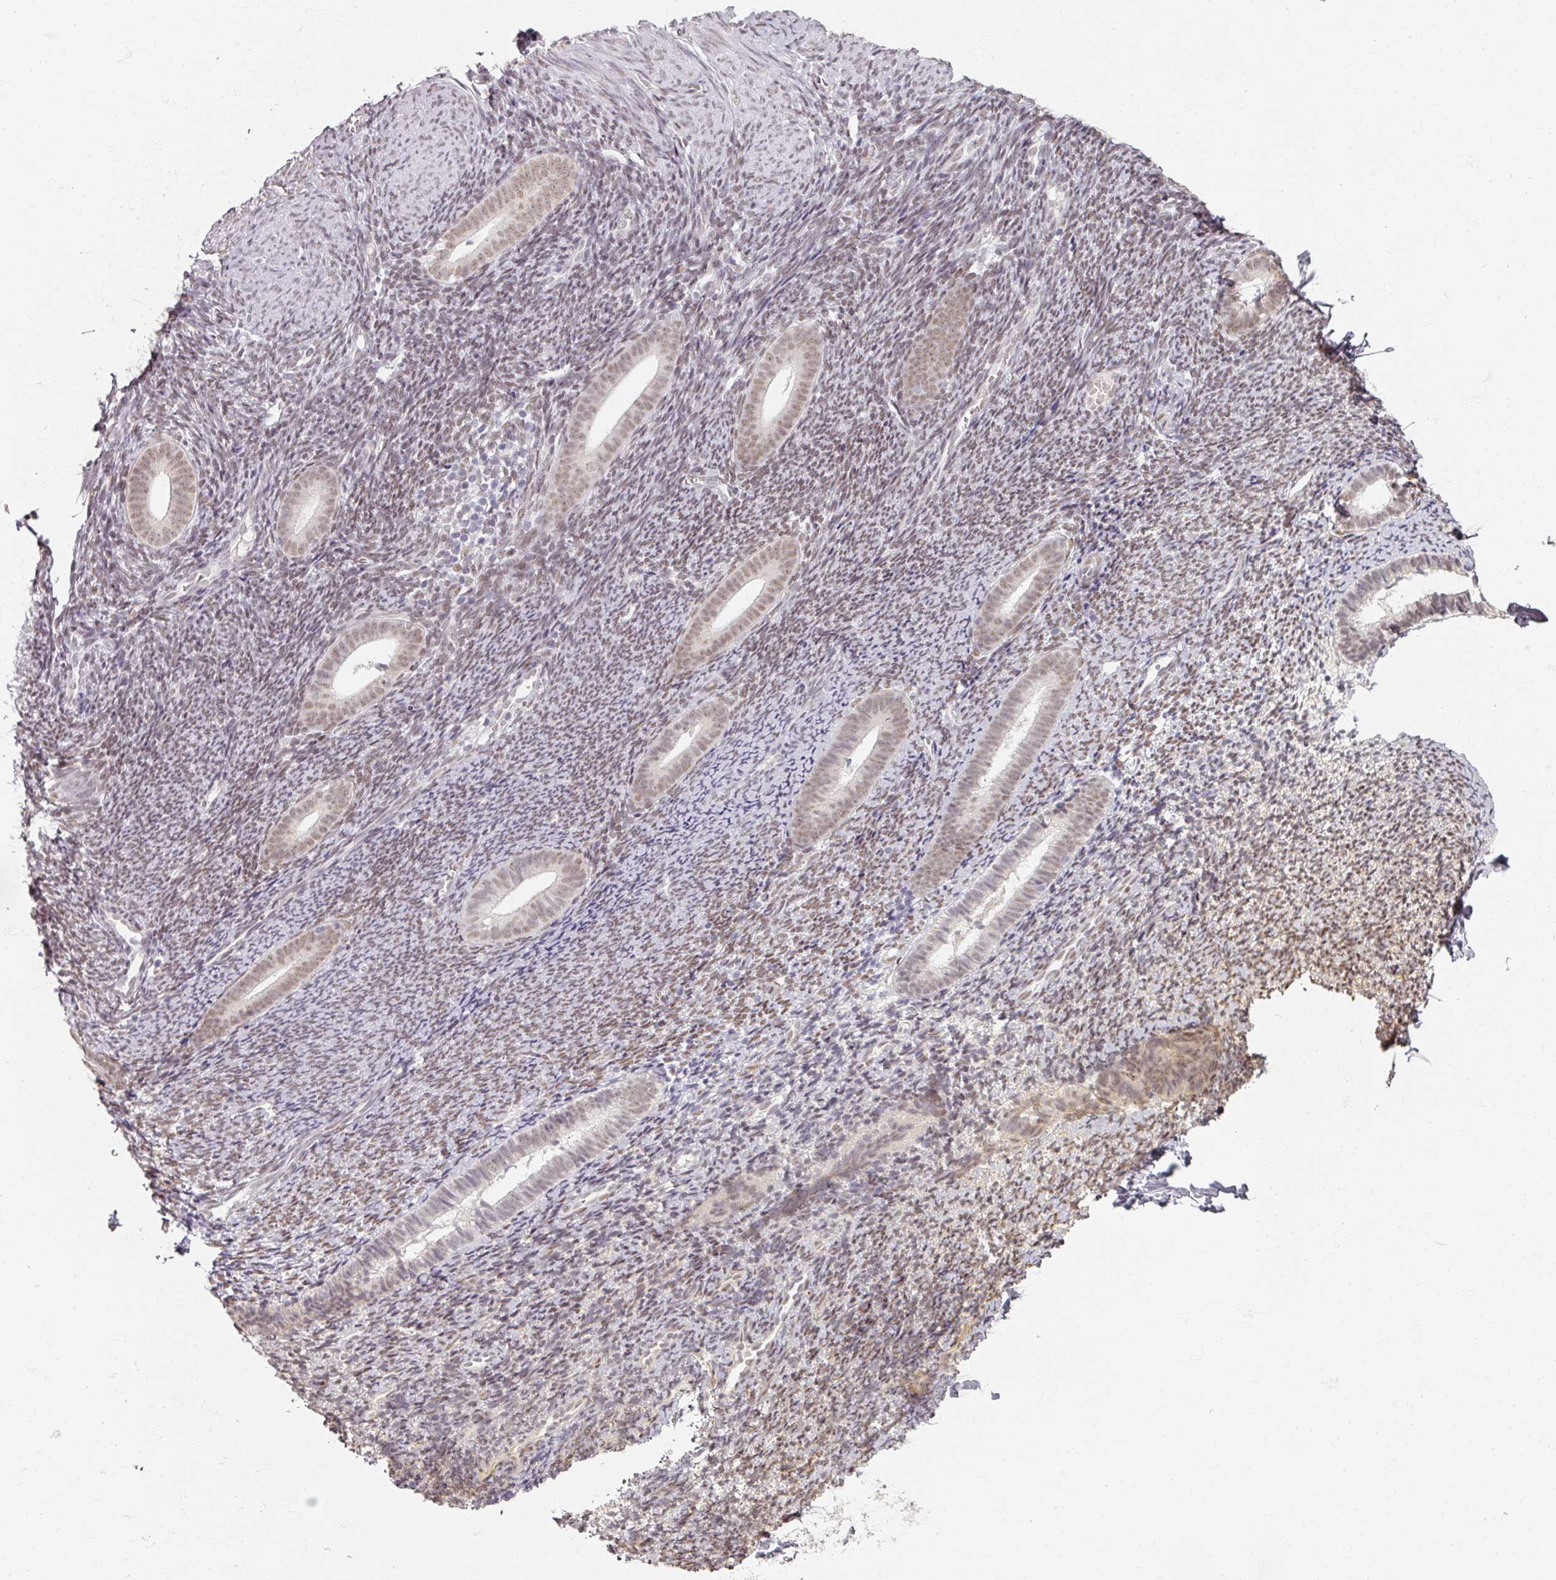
{"staining": {"intensity": "moderate", "quantity": "25%-75%", "location": "nuclear"}, "tissue": "endometrium", "cell_type": "Cells in endometrial stroma", "image_type": "normal", "snomed": [{"axis": "morphology", "description": "Normal tissue, NOS"}, {"axis": "topography", "description": "Endometrium"}], "caption": "Endometrium stained with a brown dye shows moderate nuclear positive expression in about 25%-75% of cells in endometrial stroma.", "gene": "RIPOR3", "patient": {"sex": "female", "age": 39}}